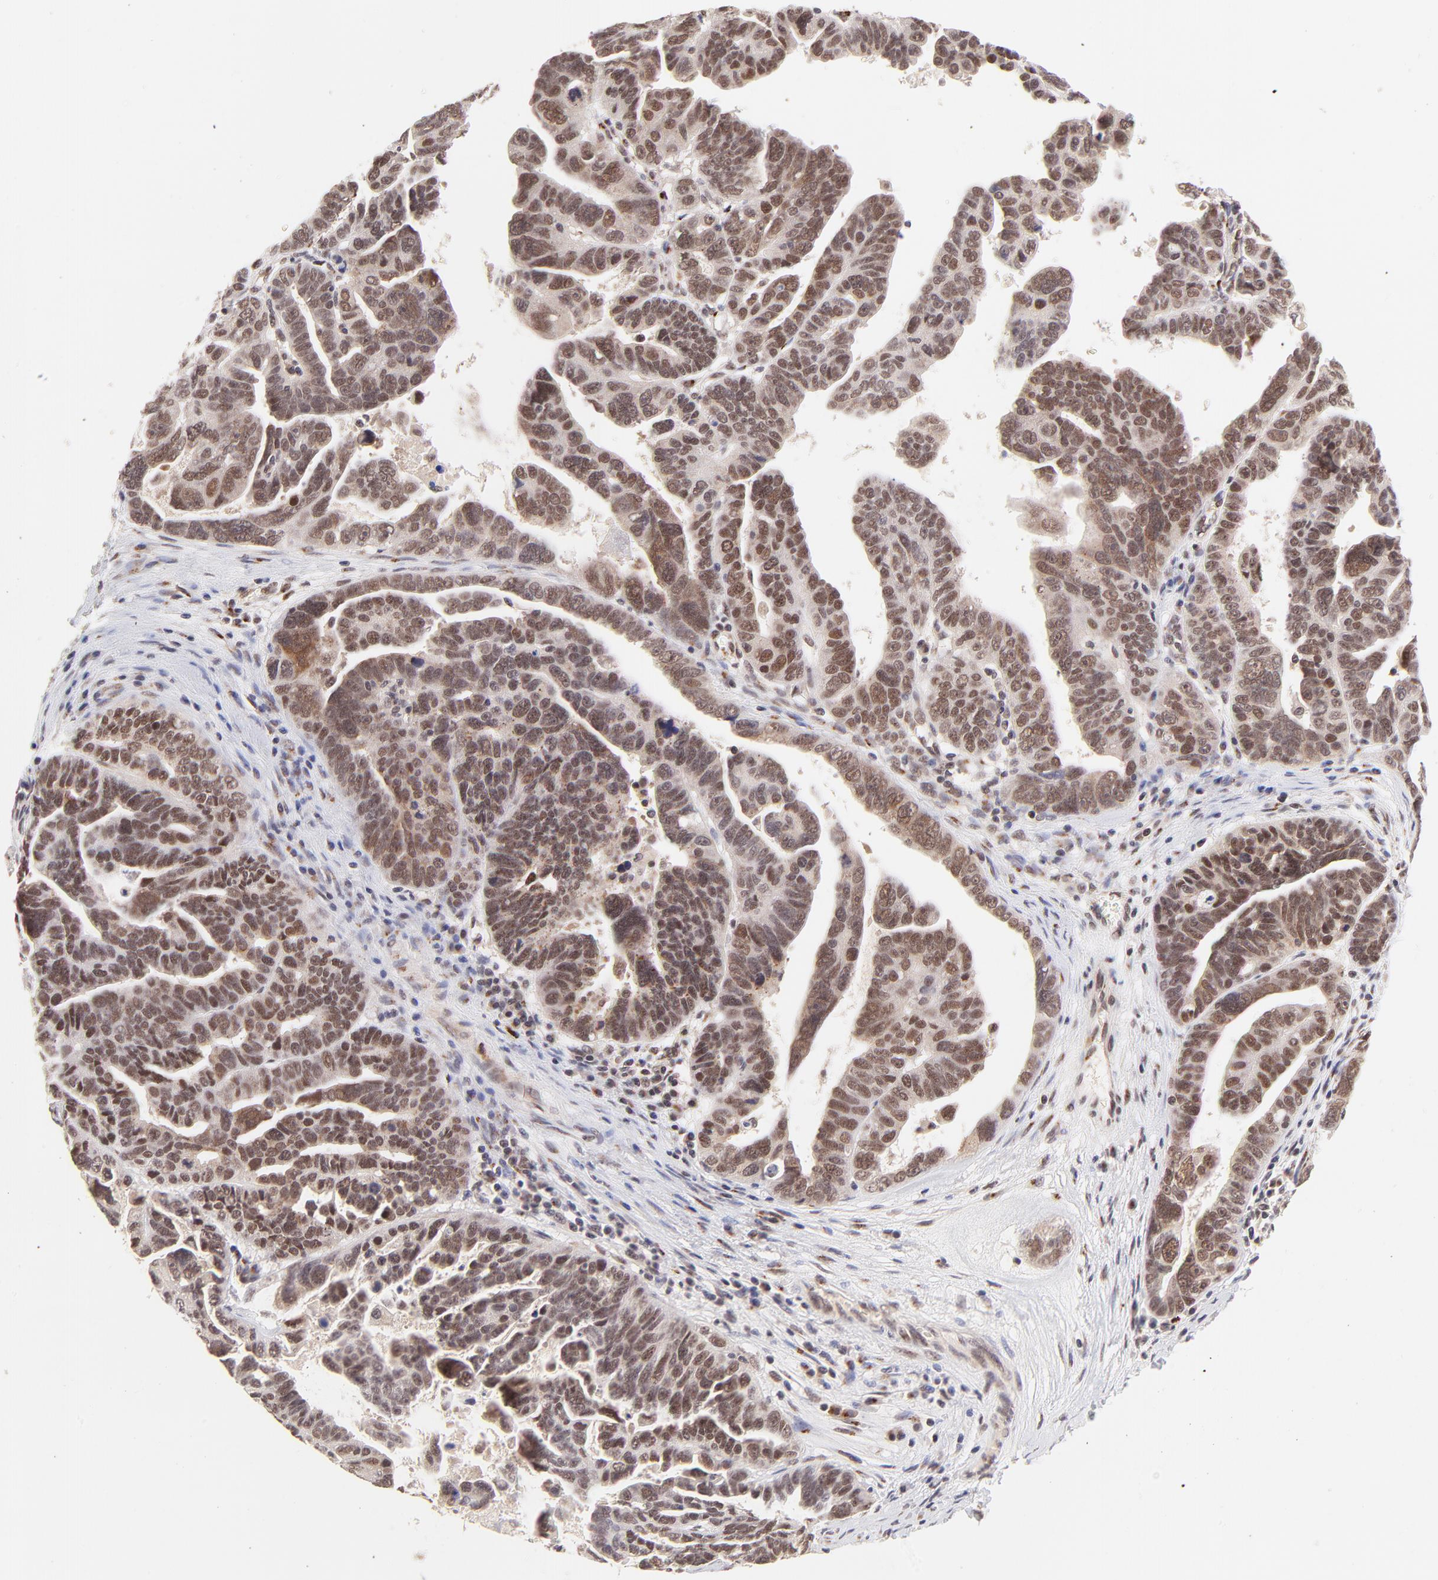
{"staining": {"intensity": "moderate", "quantity": ">75%", "location": "nuclear"}, "tissue": "ovarian cancer", "cell_type": "Tumor cells", "image_type": "cancer", "snomed": [{"axis": "morphology", "description": "Carcinoma, endometroid"}, {"axis": "morphology", "description": "Cystadenocarcinoma, serous, NOS"}, {"axis": "topography", "description": "Ovary"}], "caption": "Tumor cells reveal moderate nuclear staining in approximately >75% of cells in ovarian endometroid carcinoma.", "gene": "MED12", "patient": {"sex": "female", "age": 45}}